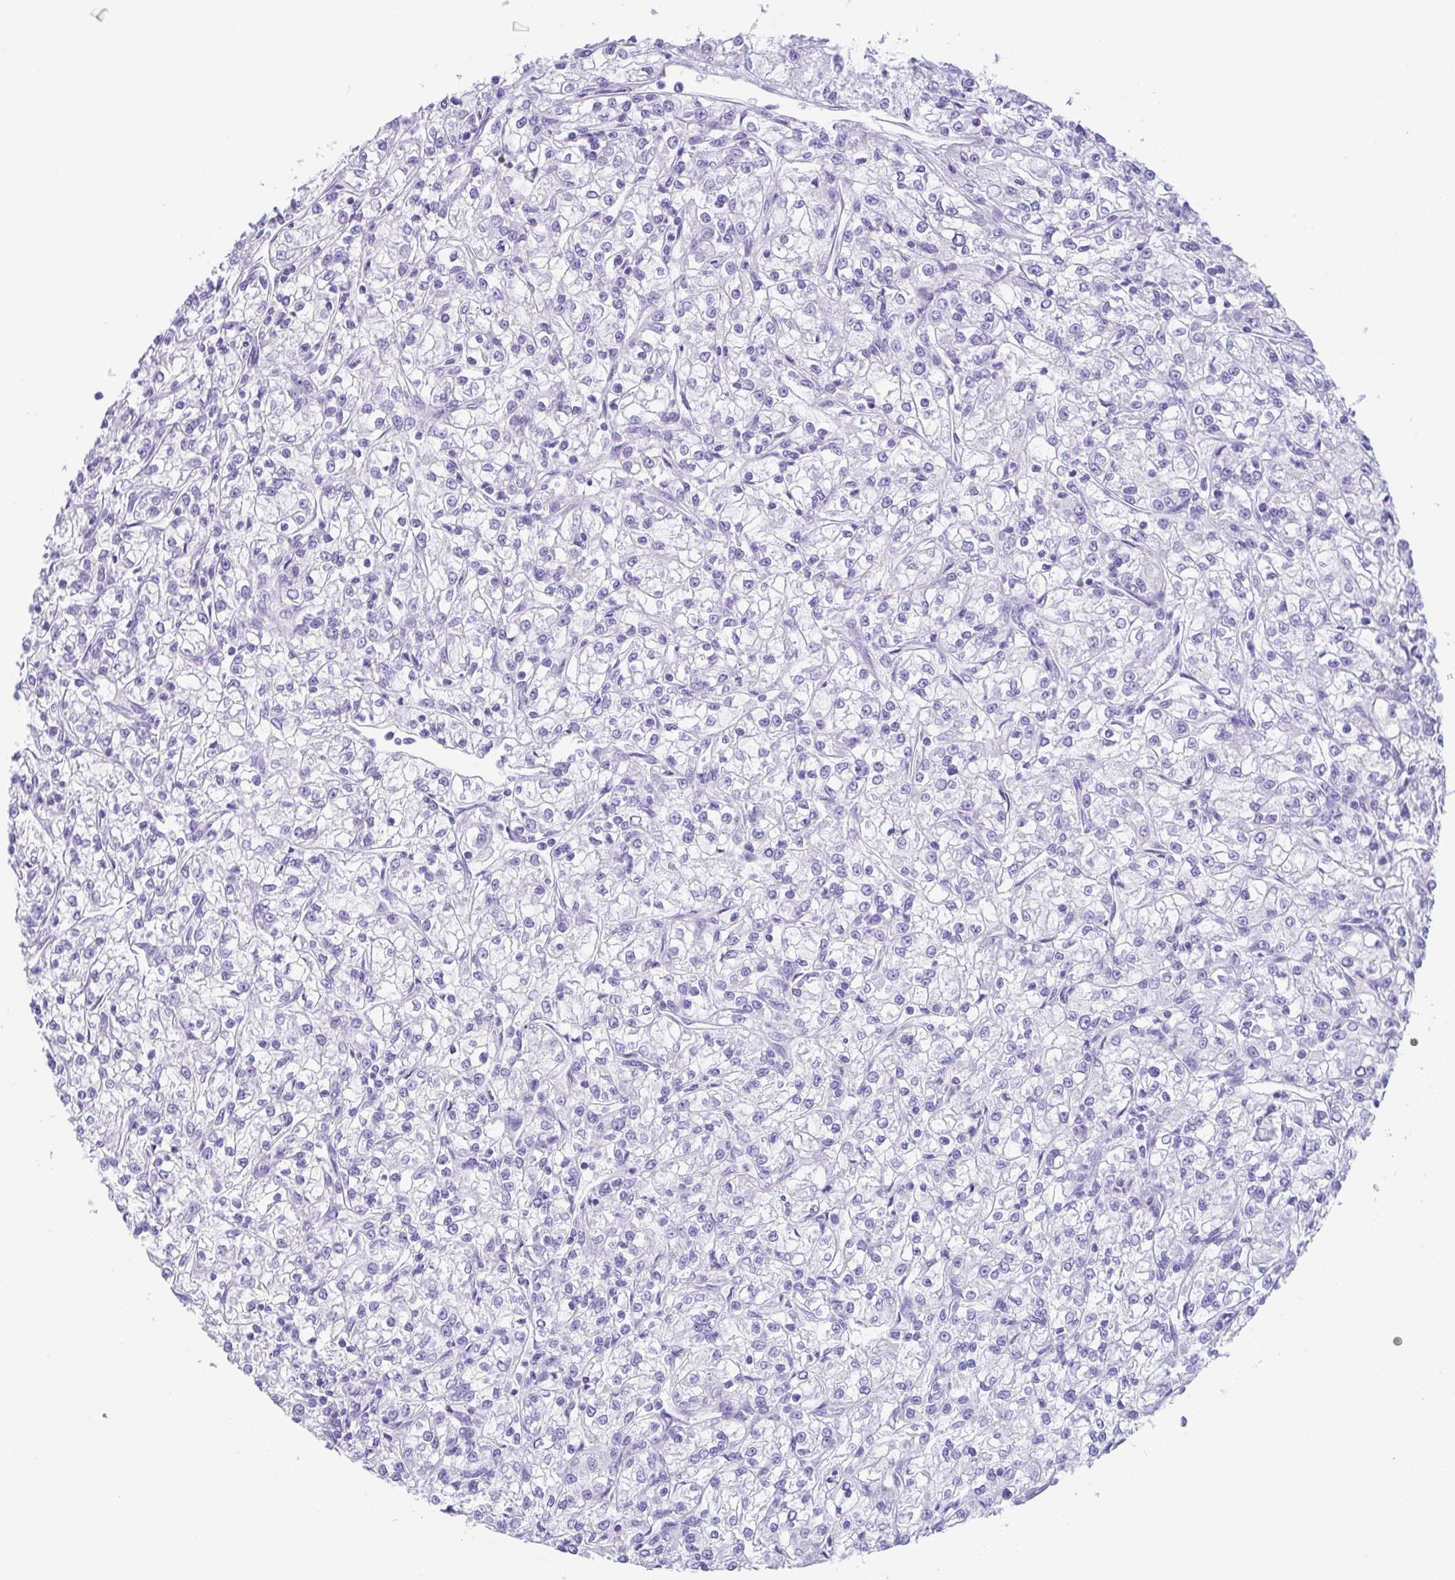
{"staining": {"intensity": "negative", "quantity": "none", "location": "none"}, "tissue": "renal cancer", "cell_type": "Tumor cells", "image_type": "cancer", "snomed": [{"axis": "morphology", "description": "Adenocarcinoma, NOS"}, {"axis": "topography", "description": "Kidney"}], "caption": "Immunohistochemical staining of renal cancer demonstrates no significant expression in tumor cells.", "gene": "CPA1", "patient": {"sex": "female", "age": 59}}